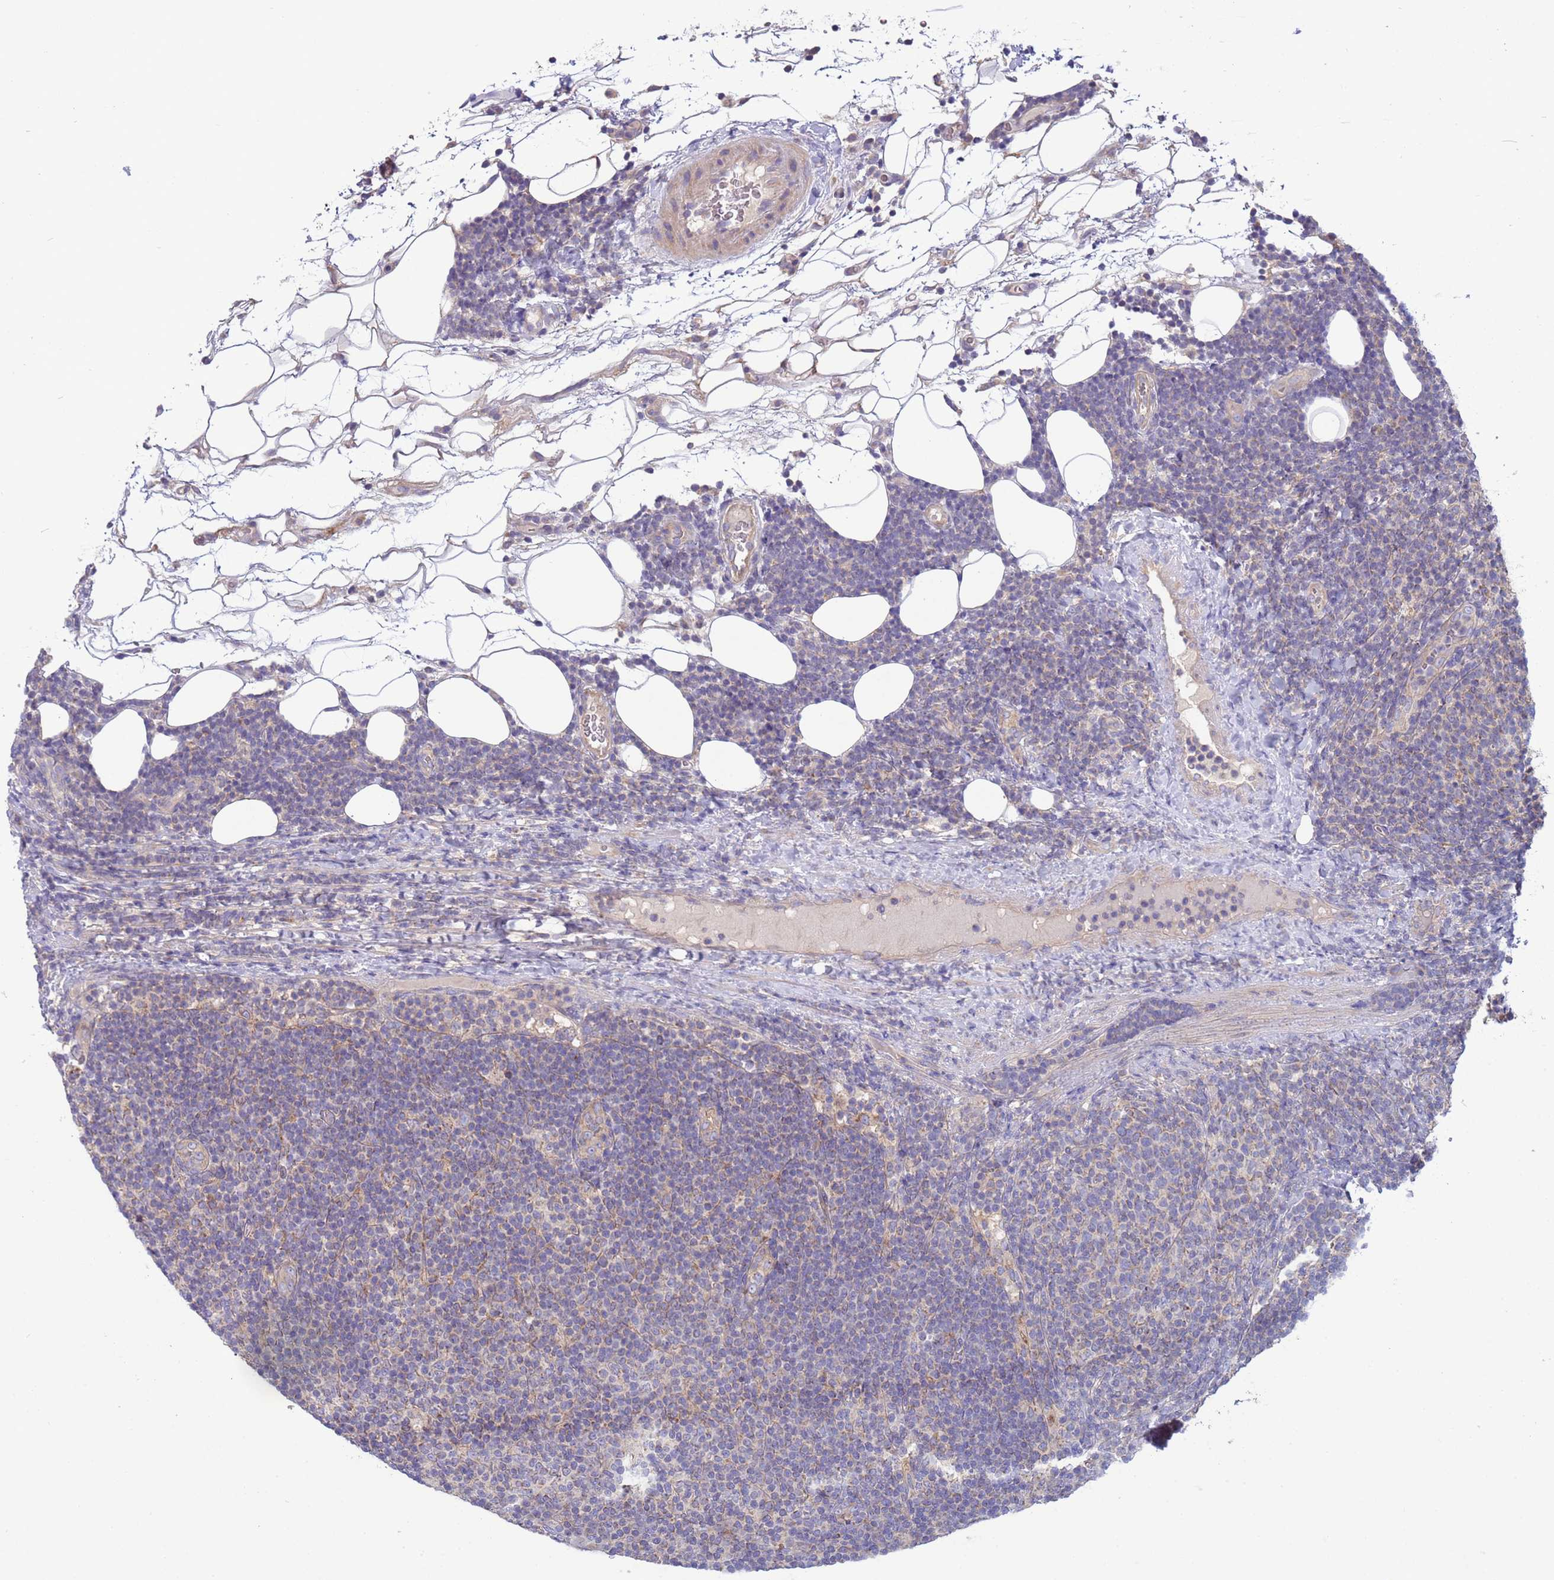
{"staining": {"intensity": "weak", "quantity": "25%-75%", "location": "cytoplasmic/membranous"}, "tissue": "lymphoma", "cell_type": "Tumor cells", "image_type": "cancer", "snomed": [{"axis": "morphology", "description": "Malignant lymphoma, non-Hodgkin's type, Low grade"}, {"axis": "topography", "description": "Lymph node"}], "caption": "Weak cytoplasmic/membranous protein staining is seen in approximately 25%-75% of tumor cells in lymphoma.", "gene": "UQCRQ", "patient": {"sex": "male", "age": 66}}